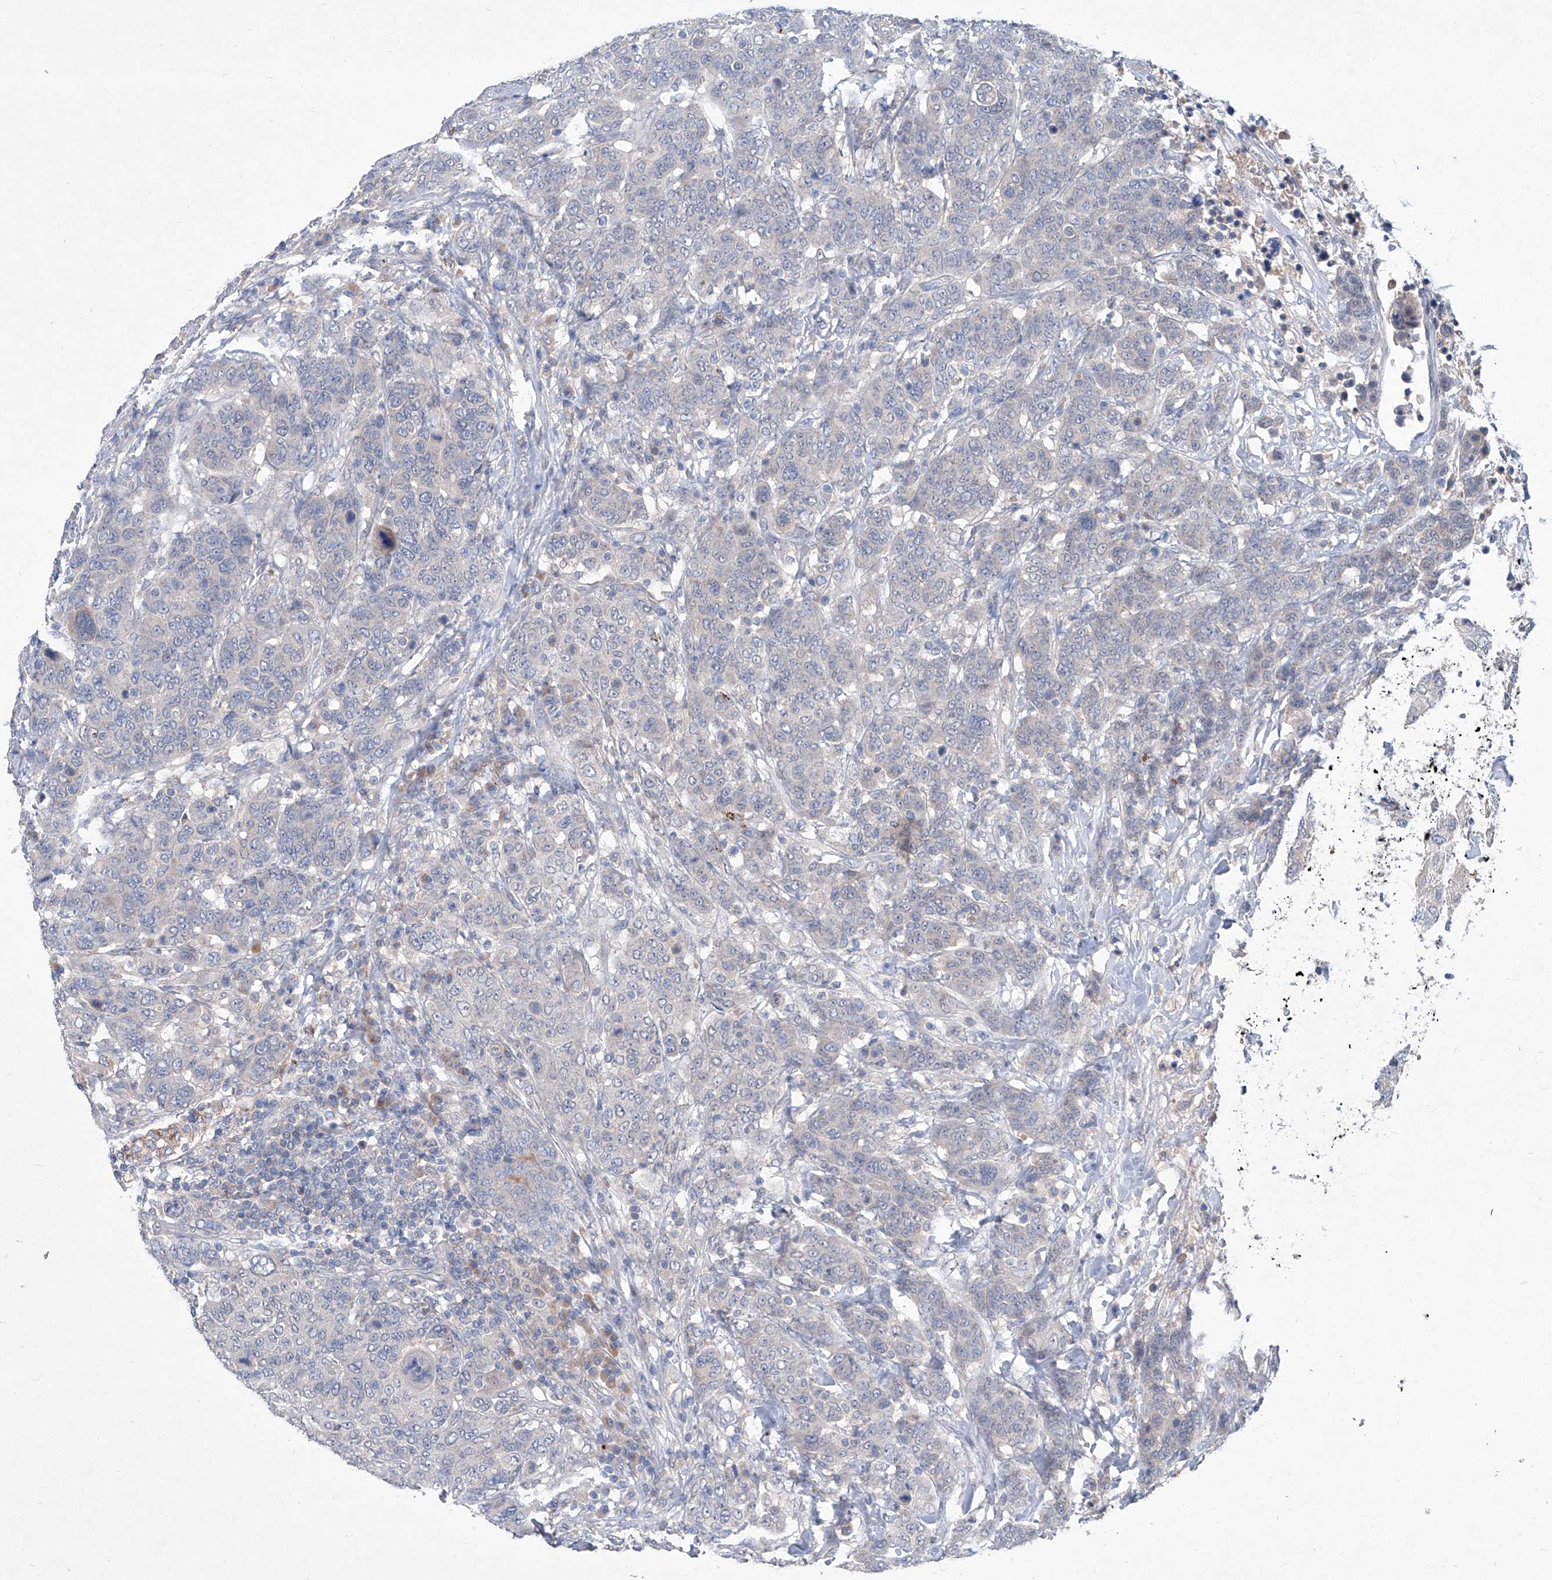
{"staining": {"intensity": "negative", "quantity": "none", "location": "none"}, "tissue": "breast cancer", "cell_type": "Tumor cells", "image_type": "cancer", "snomed": [{"axis": "morphology", "description": "Duct carcinoma"}, {"axis": "topography", "description": "Breast"}], "caption": "The photomicrograph exhibits no significant staining in tumor cells of invasive ductal carcinoma (breast). (DAB IHC with hematoxylin counter stain).", "gene": "SBK2", "patient": {"sex": "female", "age": 37}}